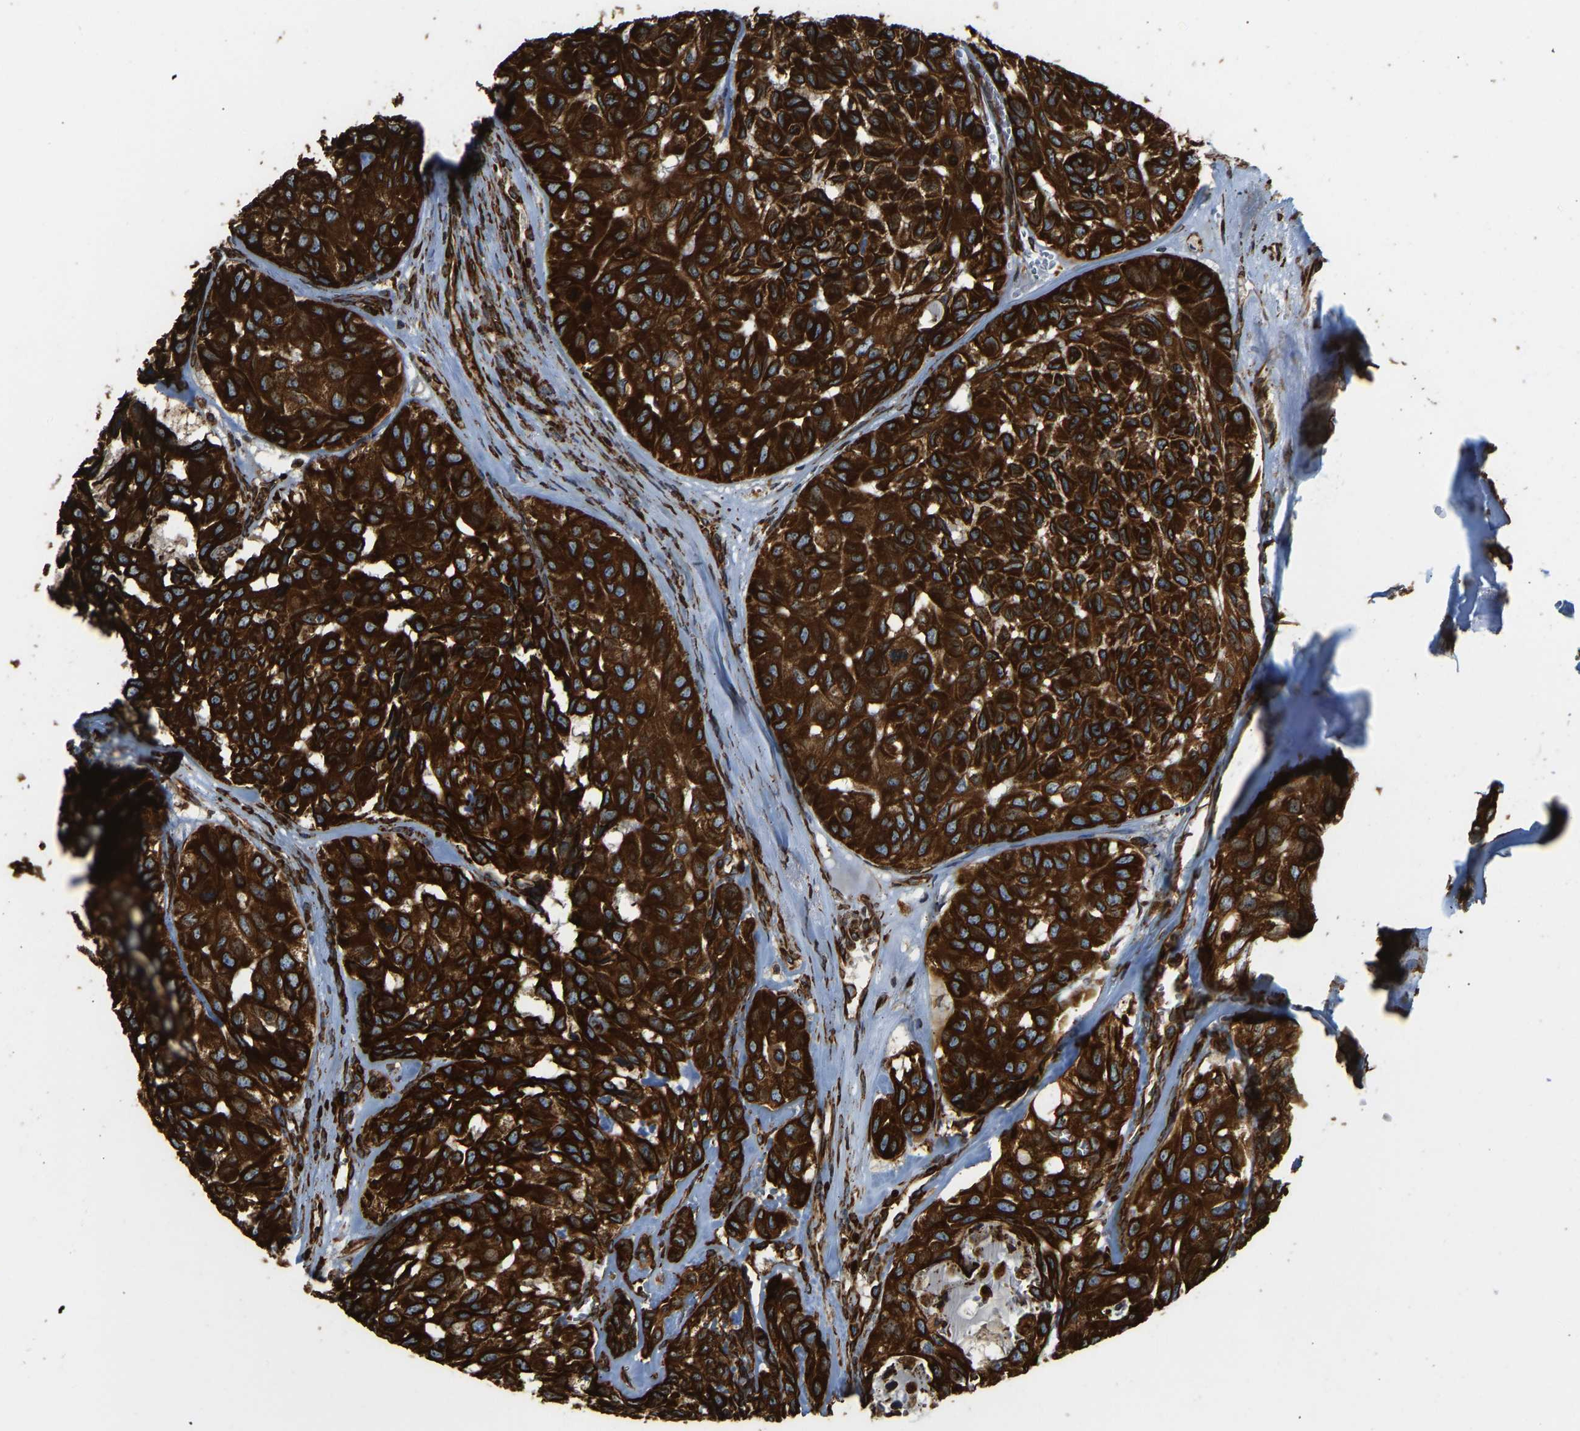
{"staining": {"intensity": "strong", "quantity": ">75%", "location": "cytoplasmic/membranous"}, "tissue": "head and neck cancer", "cell_type": "Tumor cells", "image_type": "cancer", "snomed": [{"axis": "morphology", "description": "Adenocarcinoma, NOS"}, {"axis": "topography", "description": "Salivary gland, NOS"}, {"axis": "topography", "description": "Head-Neck"}], "caption": "Adenocarcinoma (head and neck) stained for a protein reveals strong cytoplasmic/membranous positivity in tumor cells.", "gene": "BEX3", "patient": {"sex": "female", "age": 76}}